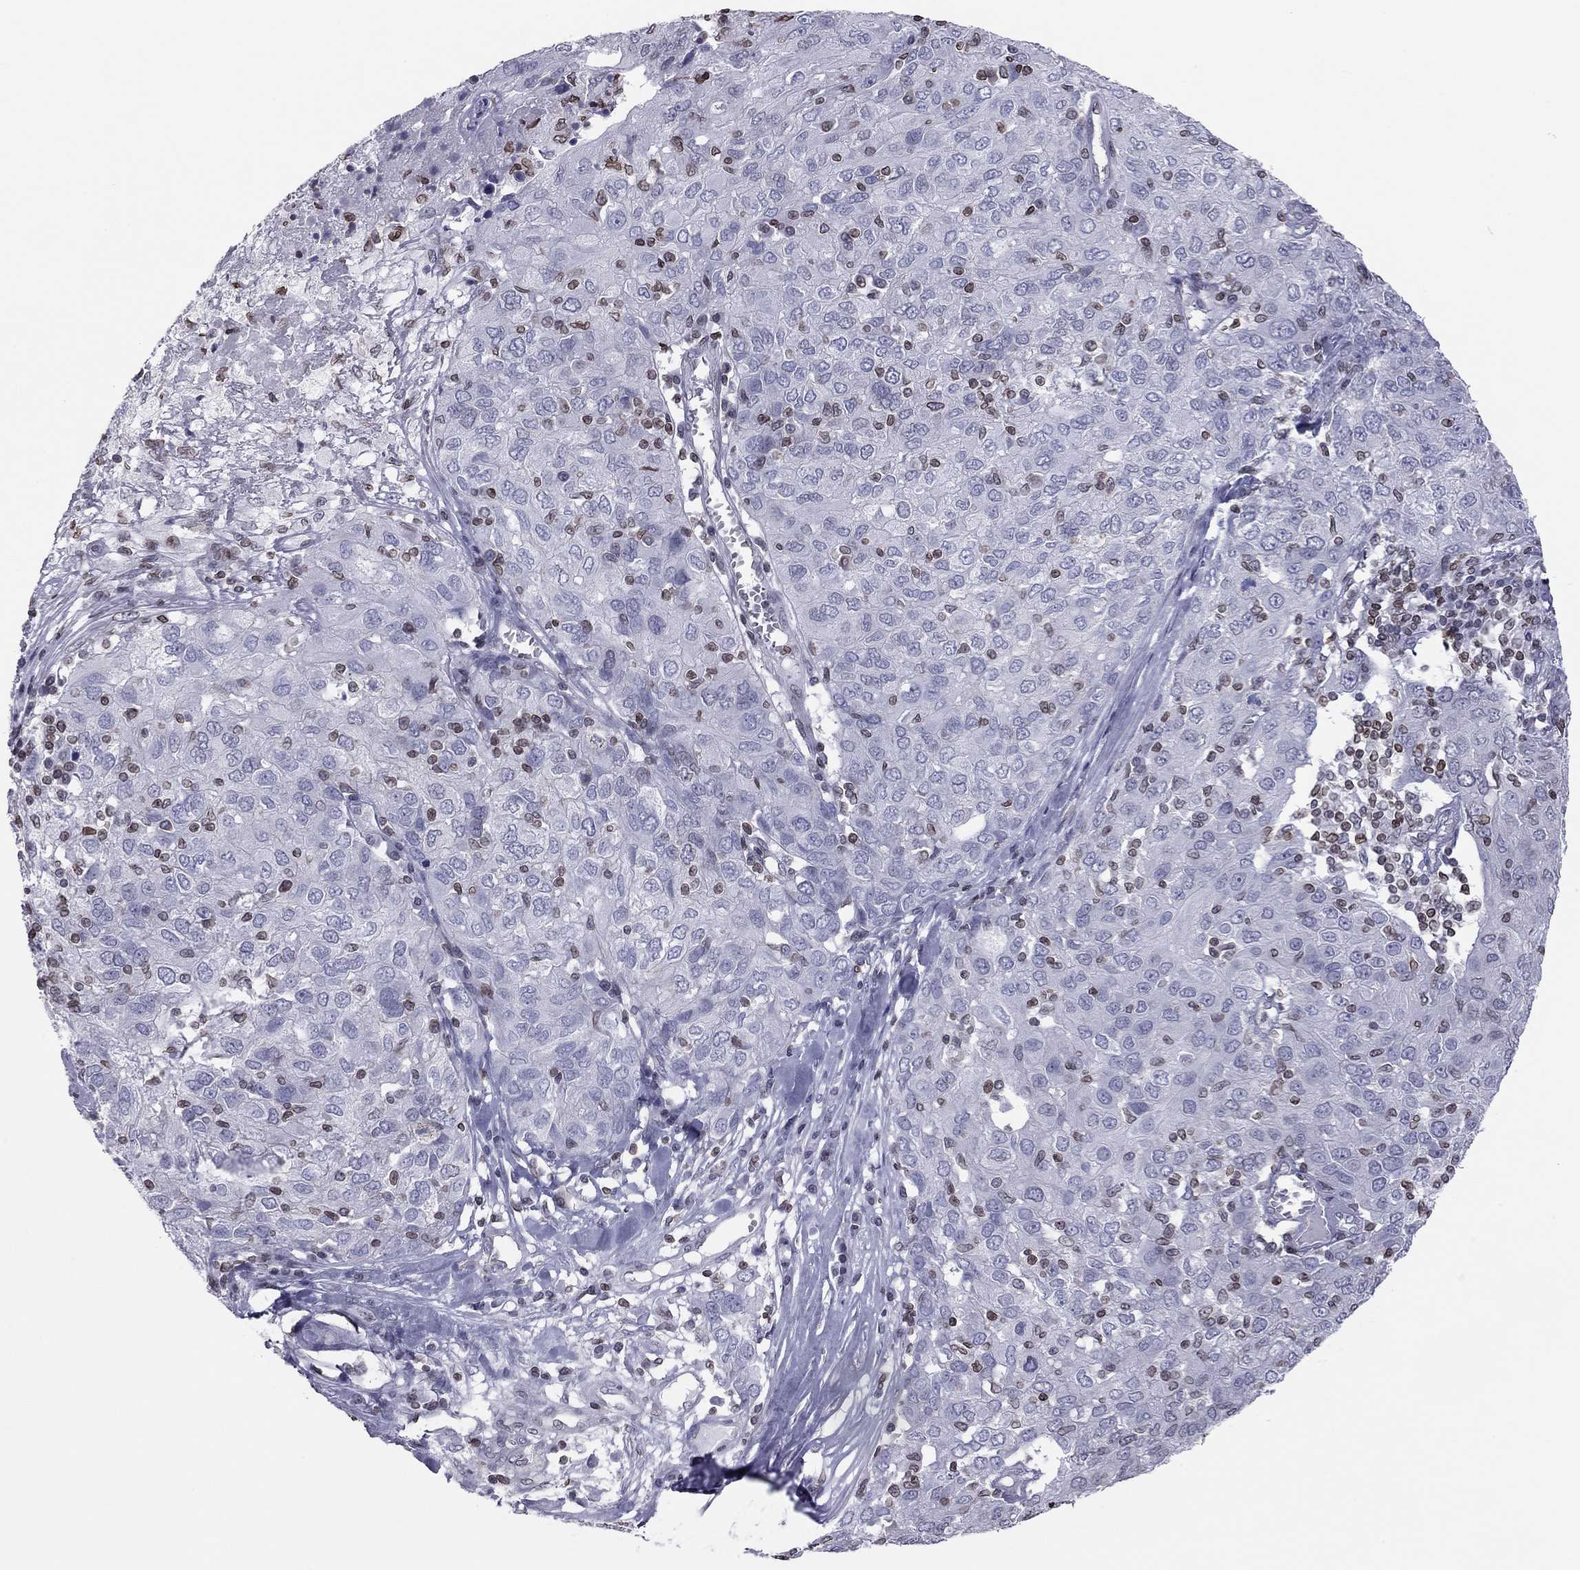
{"staining": {"intensity": "negative", "quantity": "none", "location": "none"}, "tissue": "ovarian cancer", "cell_type": "Tumor cells", "image_type": "cancer", "snomed": [{"axis": "morphology", "description": "Carcinoma, endometroid"}, {"axis": "topography", "description": "Ovary"}], "caption": "Immunohistochemistry image of neoplastic tissue: human ovarian cancer stained with DAB (3,3'-diaminobenzidine) displays no significant protein staining in tumor cells. The staining was performed using DAB to visualize the protein expression in brown, while the nuclei were stained in blue with hematoxylin (Magnification: 20x).", "gene": "ESPL1", "patient": {"sex": "female", "age": 50}}